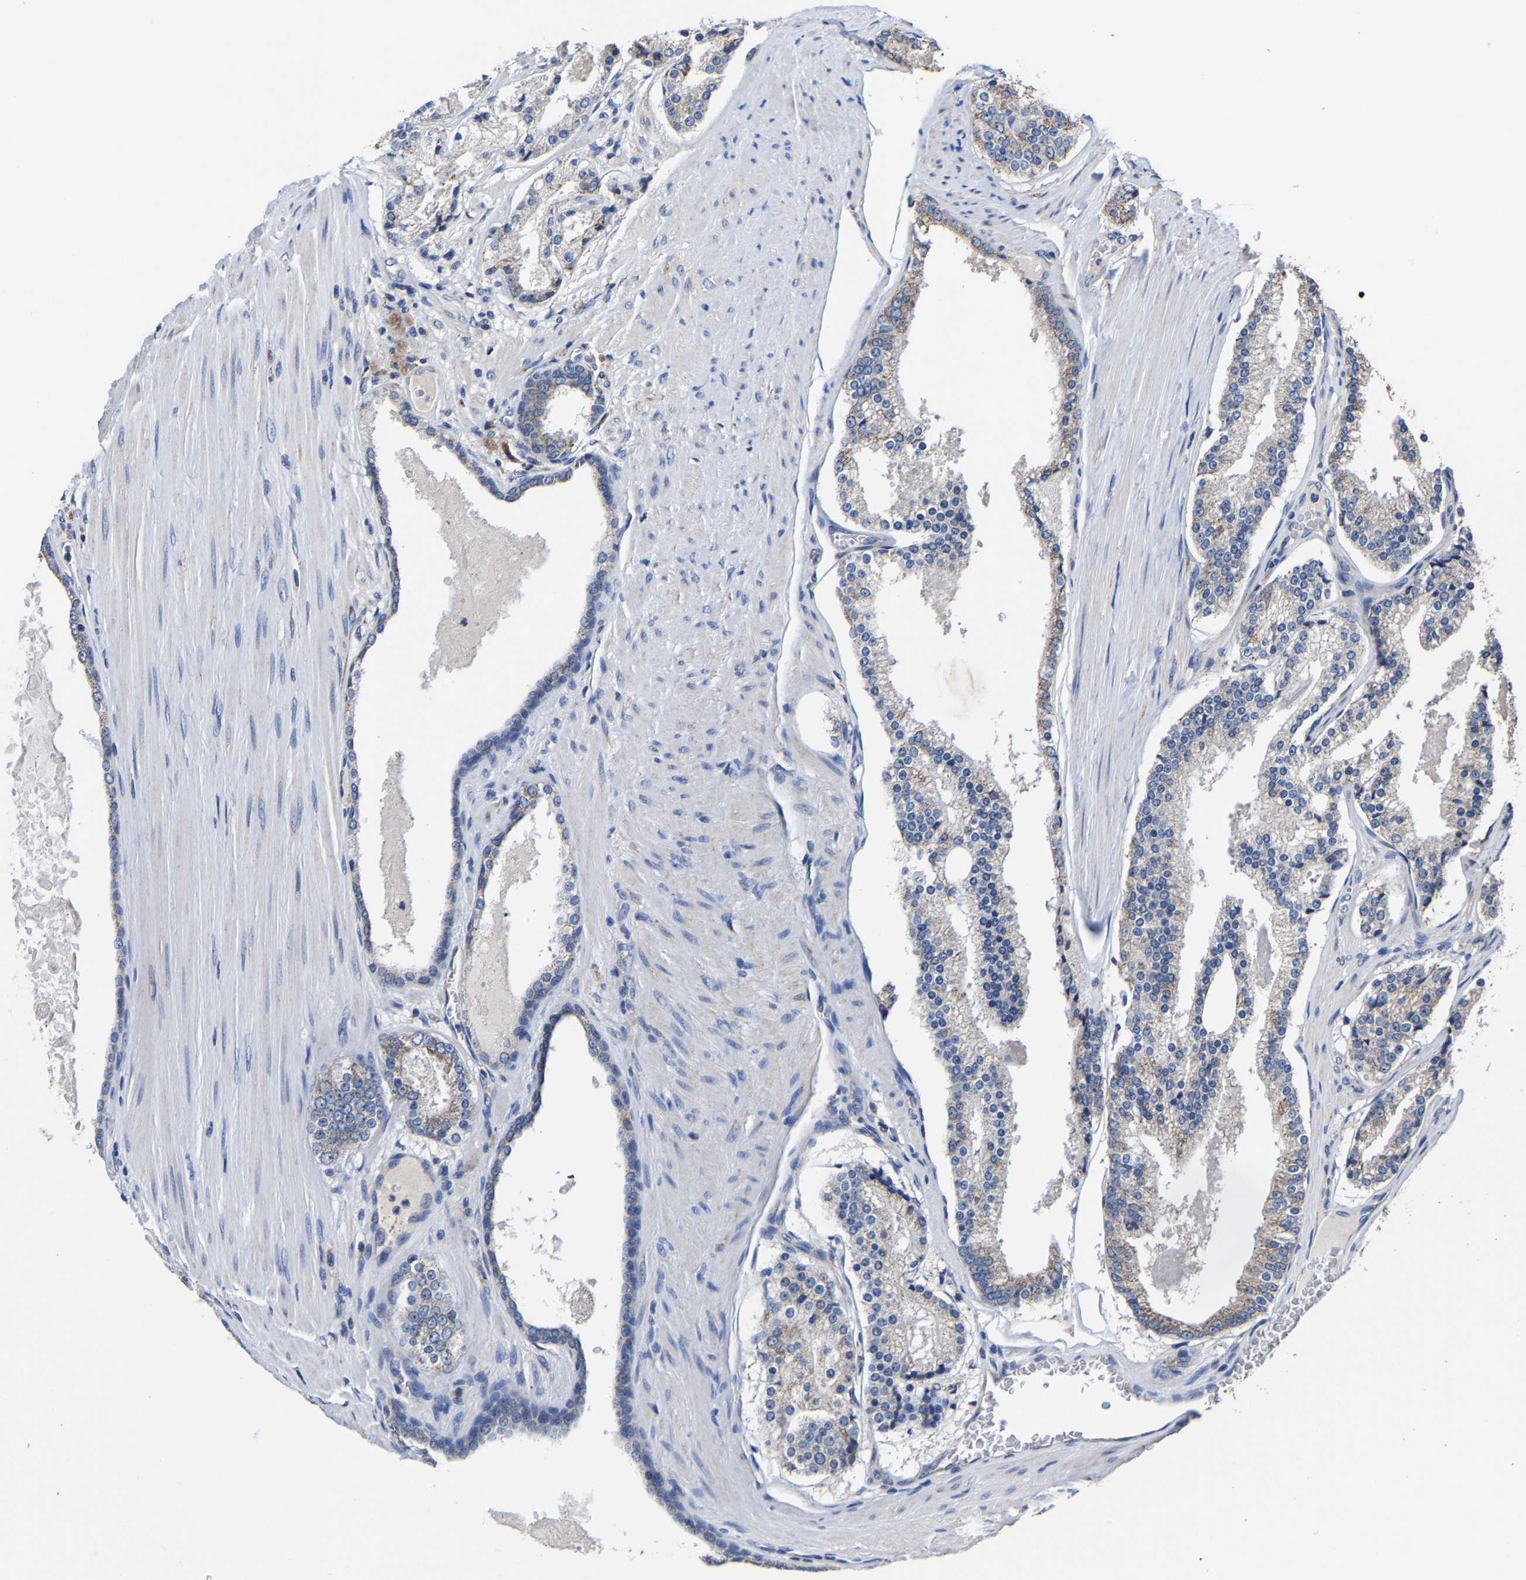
{"staining": {"intensity": "weak", "quantity": "25%-75%", "location": "cytoplasmic/membranous"}, "tissue": "prostate cancer", "cell_type": "Tumor cells", "image_type": "cancer", "snomed": [{"axis": "morphology", "description": "Adenocarcinoma, Low grade"}, {"axis": "topography", "description": "Prostate"}], "caption": "Immunohistochemistry (IHC) of human adenocarcinoma (low-grade) (prostate) shows low levels of weak cytoplasmic/membranous staining in approximately 25%-75% of tumor cells.", "gene": "ZCCHC7", "patient": {"sex": "male", "age": 70}}